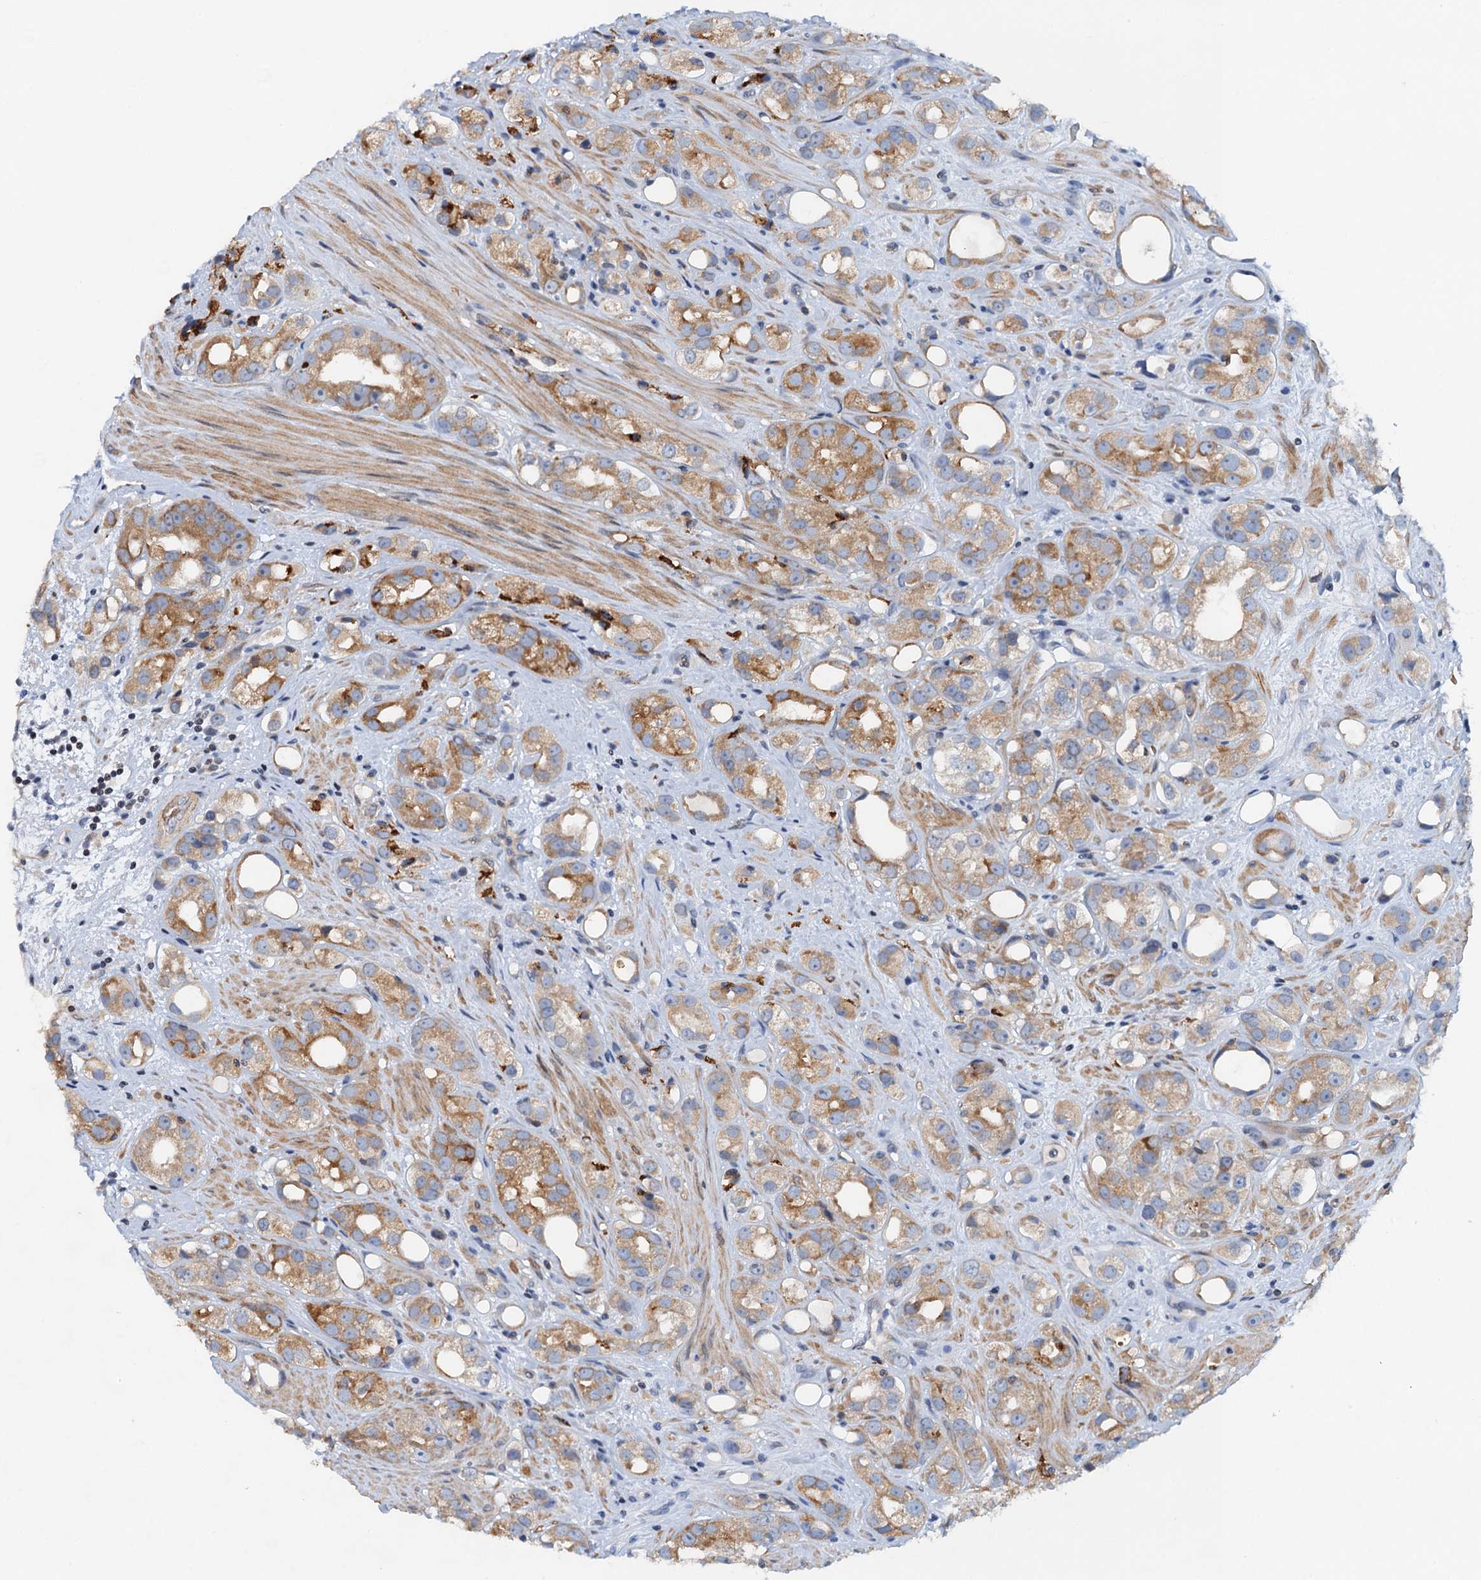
{"staining": {"intensity": "moderate", "quantity": ">75%", "location": "cytoplasmic/membranous"}, "tissue": "prostate cancer", "cell_type": "Tumor cells", "image_type": "cancer", "snomed": [{"axis": "morphology", "description": "Adenocarcinoma, NOS"}, {"axis": "topography", "description": "Prostate"}], "caption": "Immunohistochemistry histopathology image of human prostate adenocarcinoma stained for a protein (brown), which shows medium levels of moderate cytoplasmic/membranous staining in about >75% of tumor cells.", "gene": "NBEA", "patient": {"sex": "male", "age": 79}}